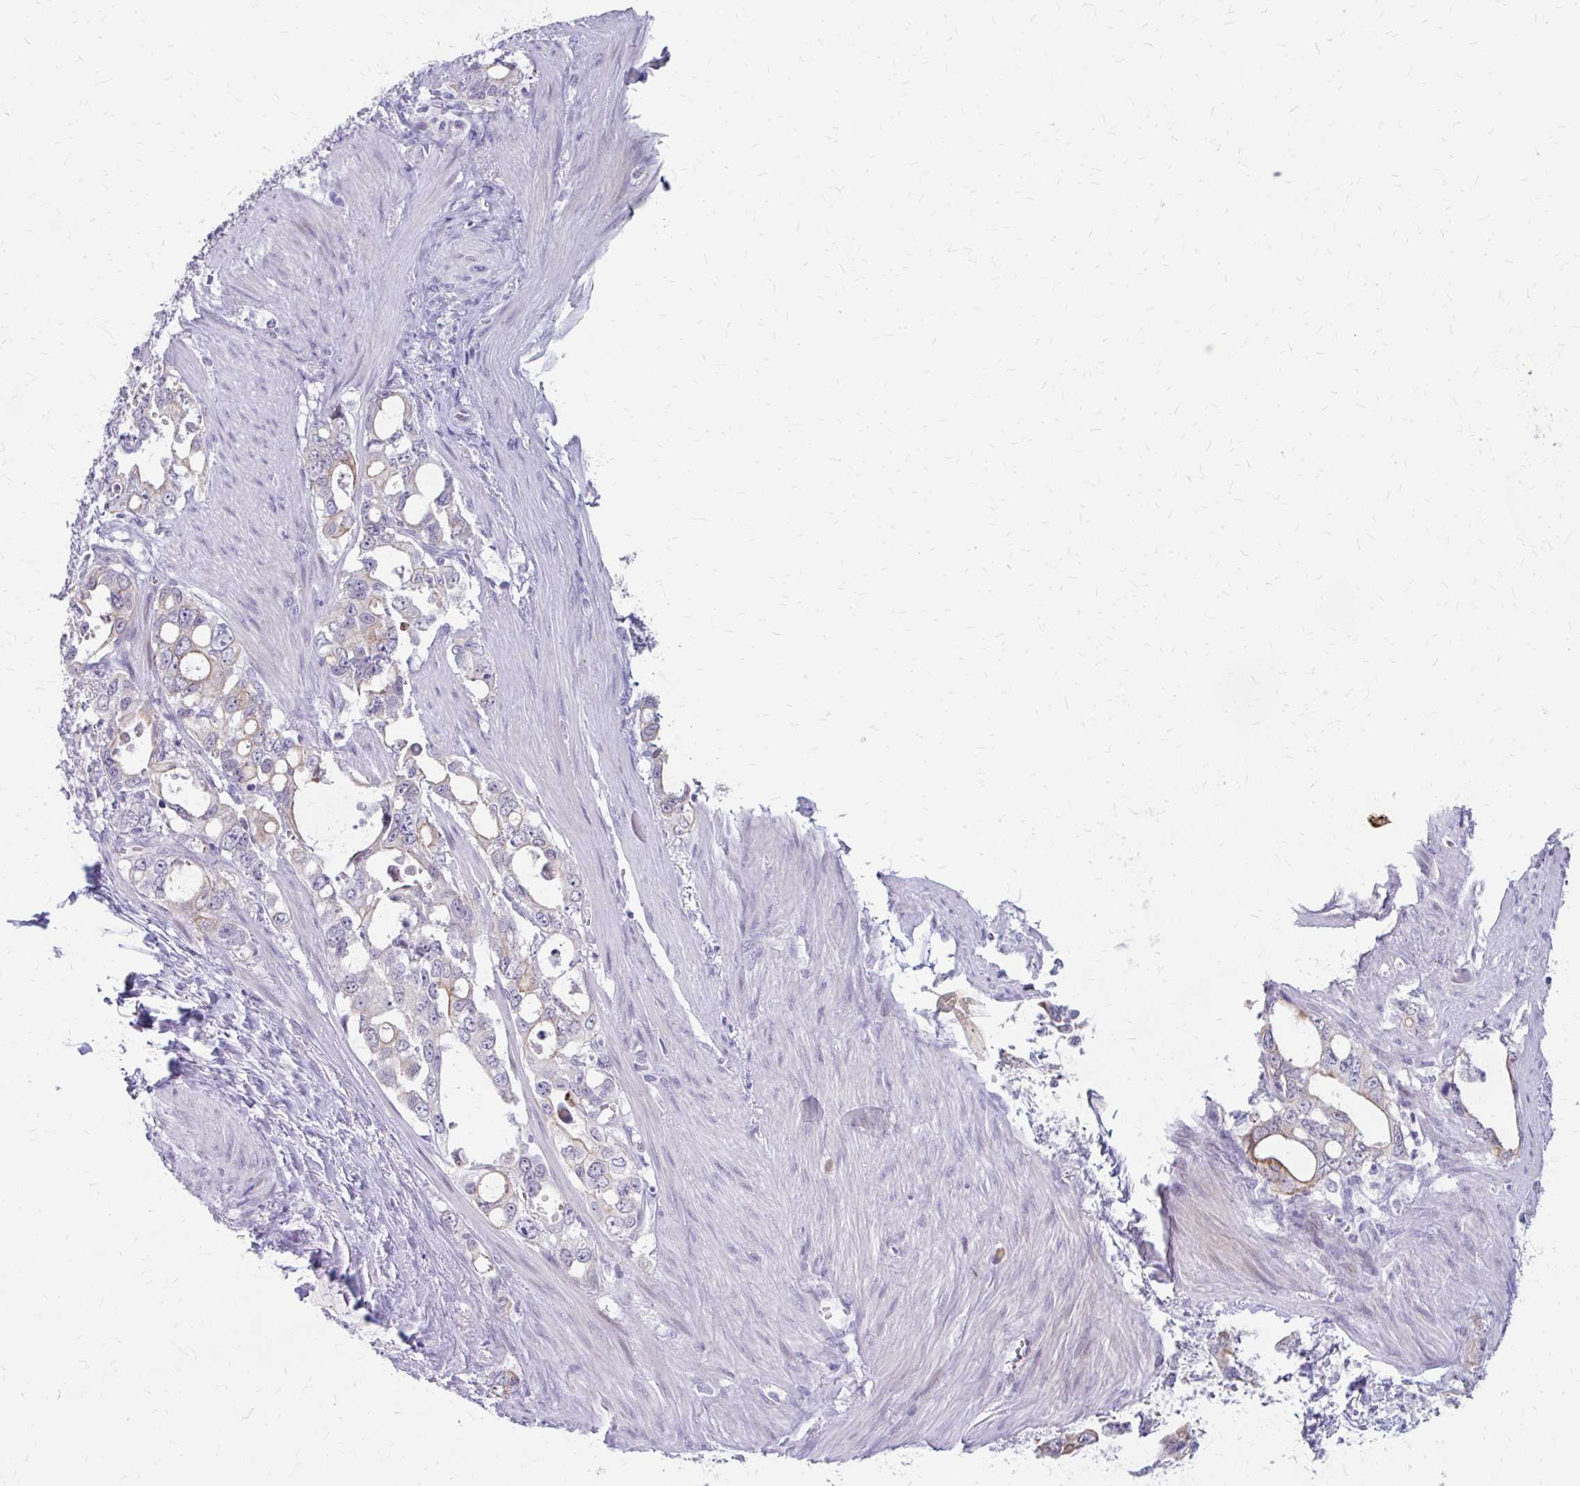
{"staining": {"intensity": "moderate", "quantity": "25%-75%", "location": "cytoplasmic/membranous"}, "tissue": "stomach cancer", "cell_type": "Tumor cells", "image_type": "cancer", "snomed": [{"axis": "morphology", "description": "Adenocarcinoma, NOS"}, {"axis": "topography", "description": "Stomach, upper"}], "caption": "IHC staining of stomach adenocarcinoma, which shows medium levels of moderate cytoplasmic/membranous expression in approximately 25%-75% of tumor cells indicating moderate cytoplasmic/membranous protein positivity. The staining was performed using DAB (brown) for protein detection and nuclei were counterstained in hematoxylin (blue).", "gene": "RGS16", "patient": {"sex": "male", "age": 74}}